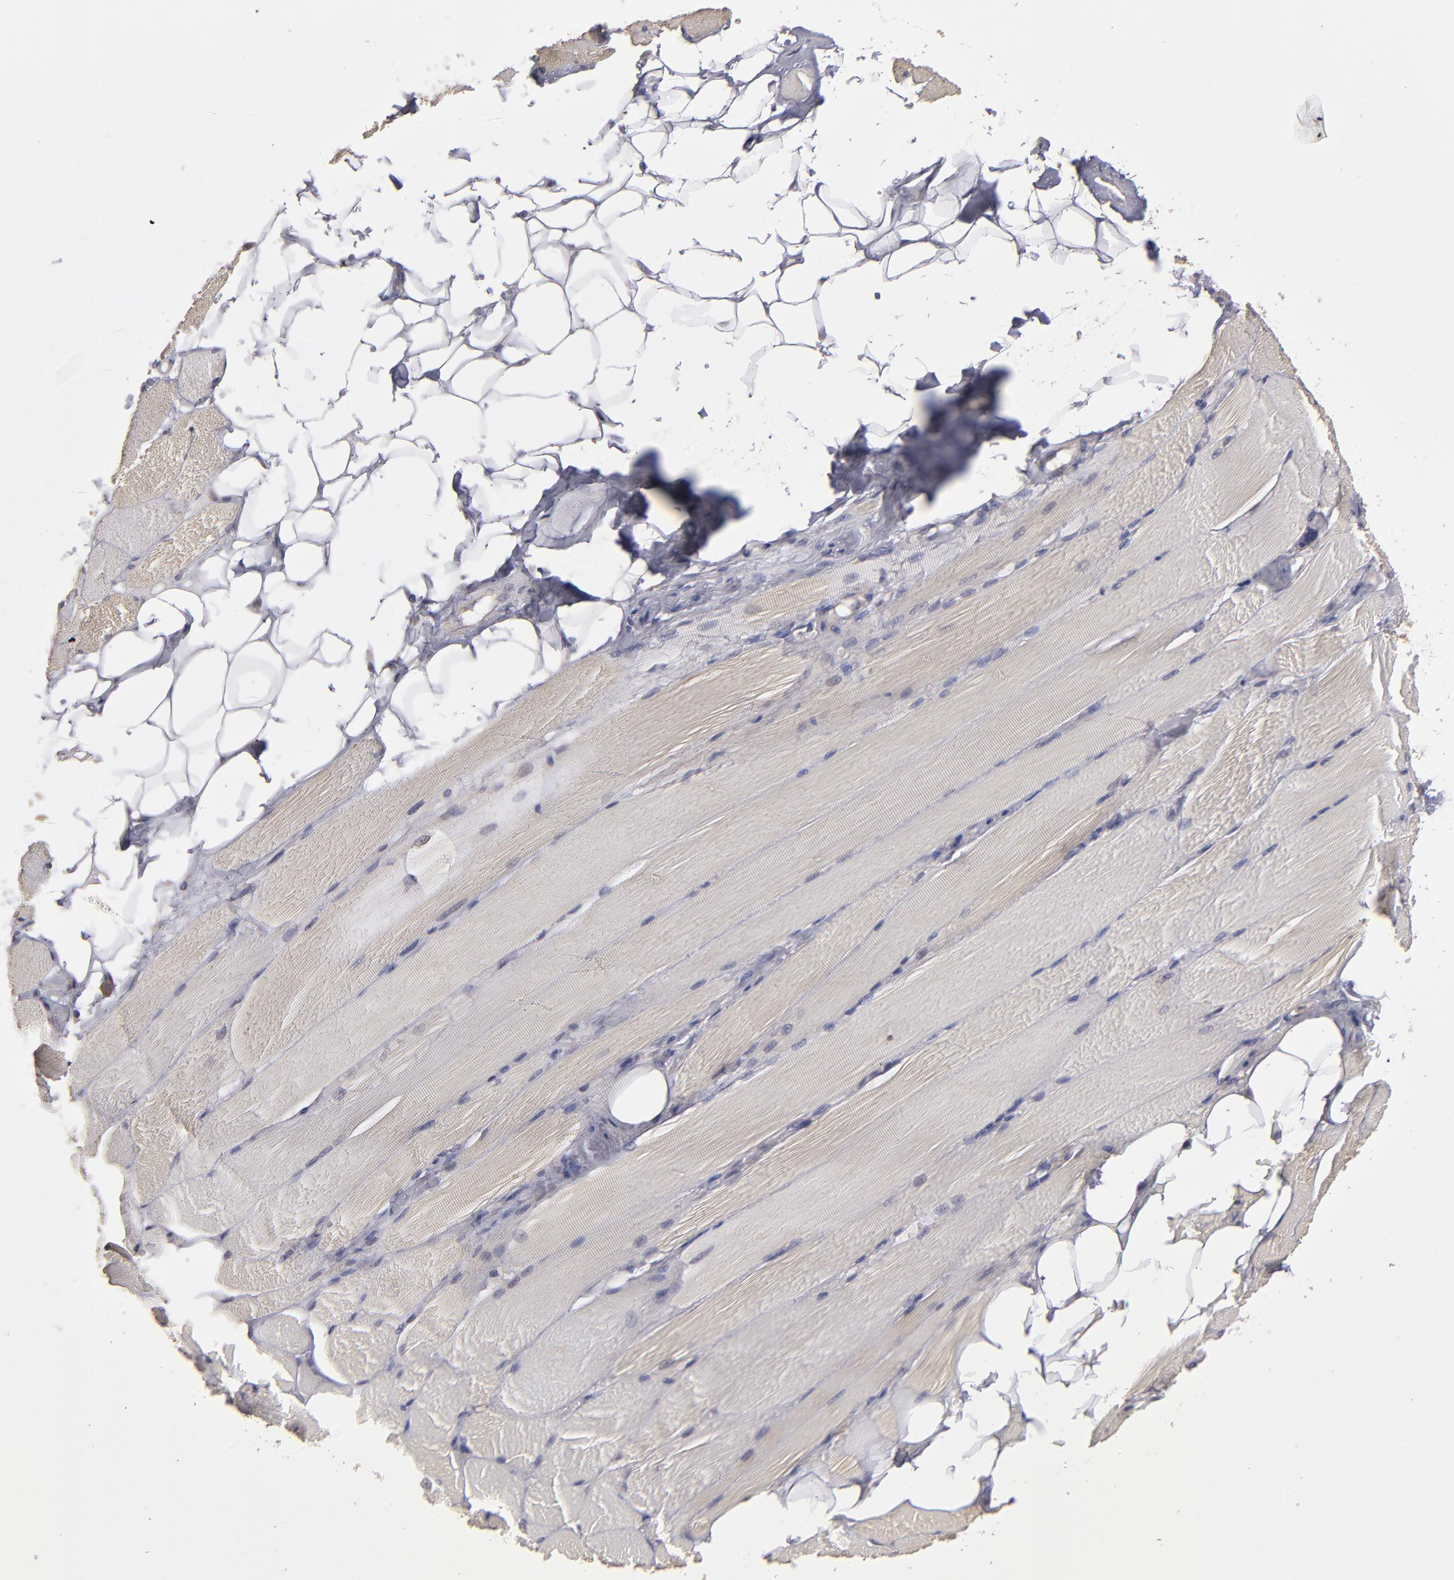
{"staining": {"intensity": "weak", "quantity": "25%-75%", "location": "cytoplasmic/membranous"}, "tissue": "skeletal muscle", "cell_type": "Myocytes", "image_type": "normal", "snomed": [{"axis": "morphology", "description": "Normal tissue, NOS"}, {"axis": "topography", "description": "Skeletal muscle"}, {"axis": "topography", "description": "Peripheral nerve tissue"}], "caption": "Immunohistochemical staining of unremarkable human skeletal muscle exhibits weak cytoplasmic/membranous protein expression in about 25%-75% of myocytes. (IHC, brightfield microscopy, high magnification).", "gene": "CTSO", "patient": {"sex": "female", "age": 84}}